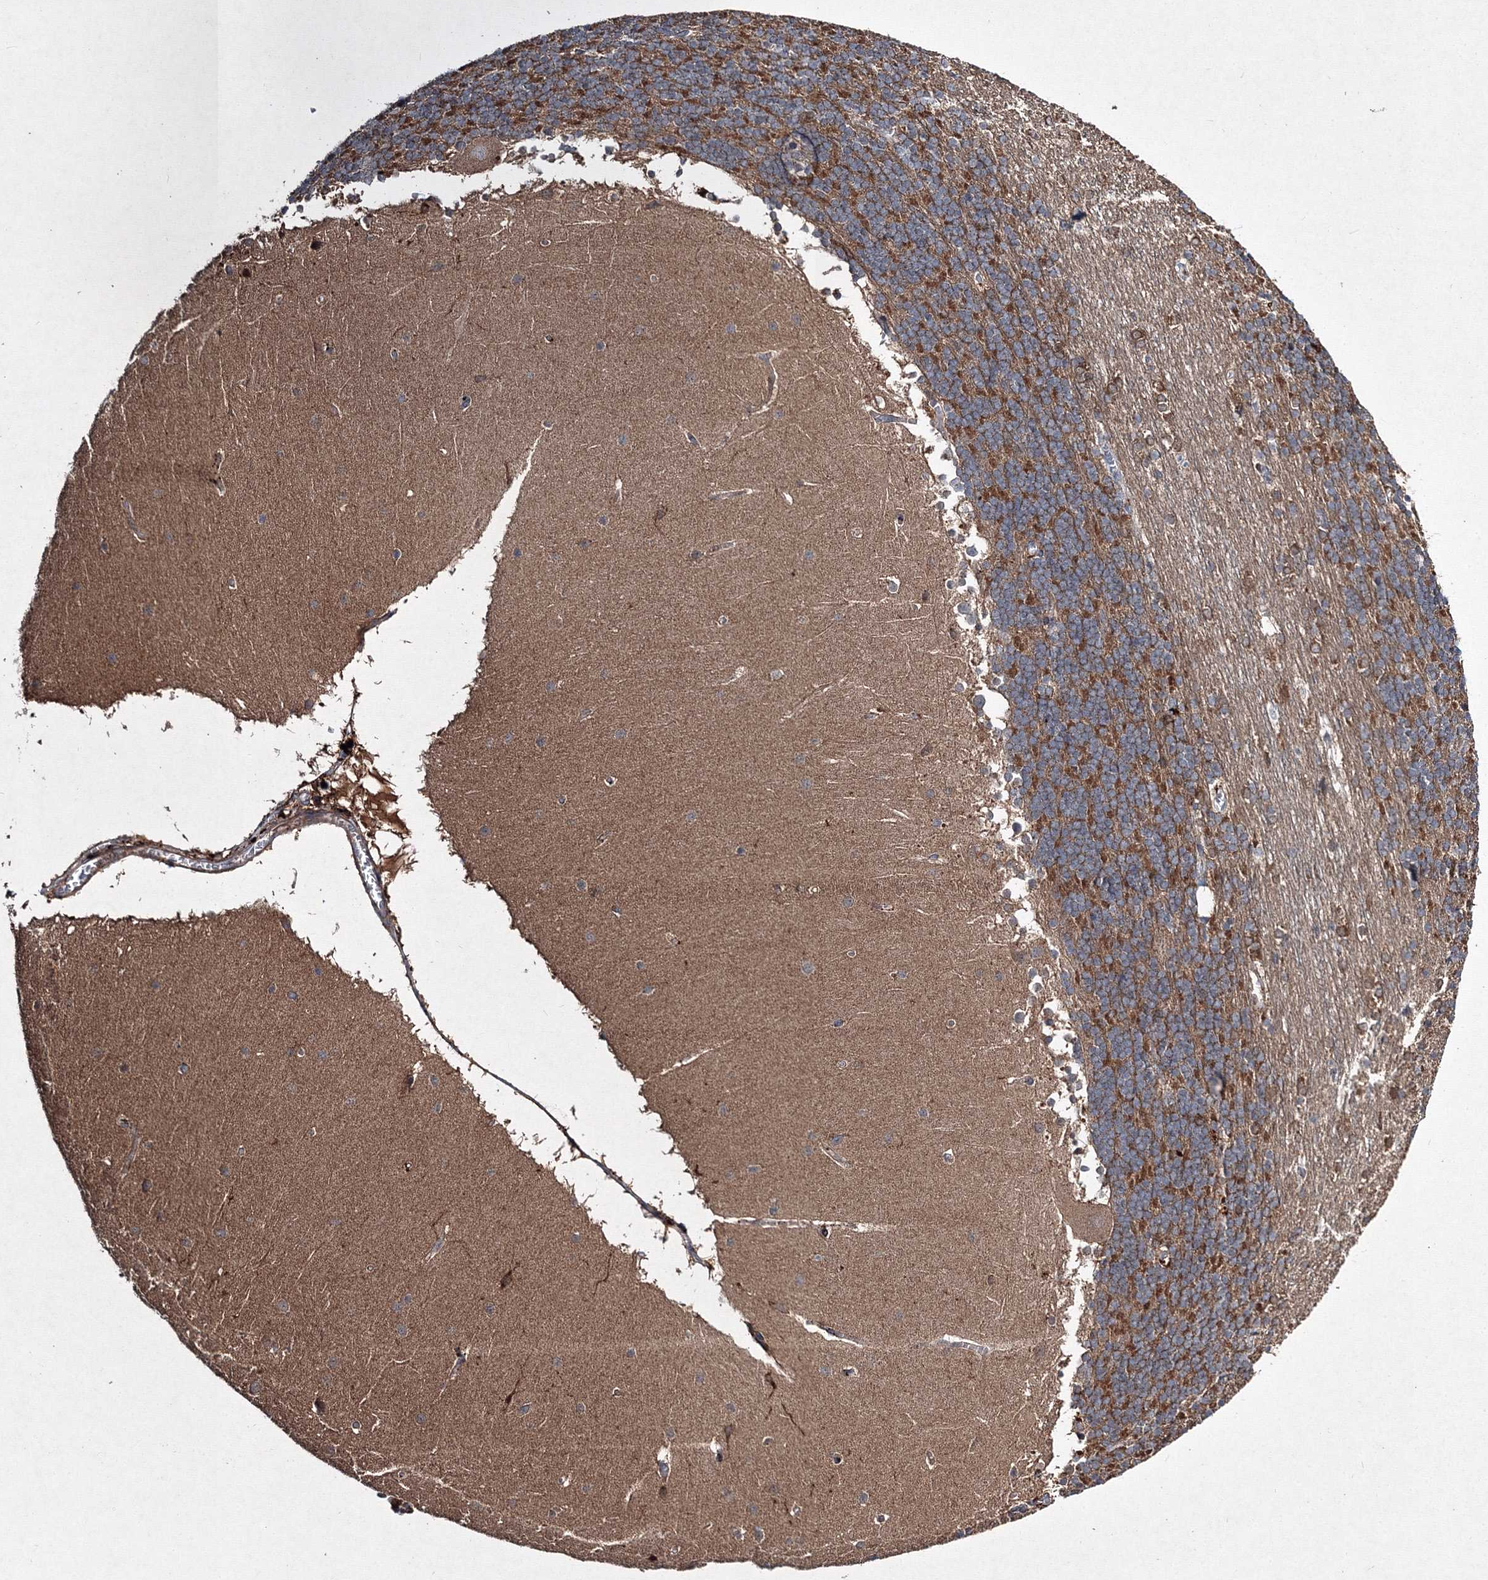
{"staining": {"intensity": "moderate", "quantity": "25%-75%", "location": "cytoplasmic/membranous"}, "tissue": "cerebellum", "cell_type": "Cells in granular layer", "image_type": "normal", "snomed": [{"axis": "morphology", "description": "Normal tissue, NOS"}, {"axis": "topography", "description": "Cerebellum"}], "caption": "Cells in granular layer exhibit moderate cytoplasmic/membranous expression in approximately 25%-75% of cells in normal cerebellum. The staining was performed using DAB, with brown indicating positive protein expression. Nuclei are stained blue with hematoxylin.", "gene": "RANBP3L", "patient": {"sex": "female", "age": 19}}